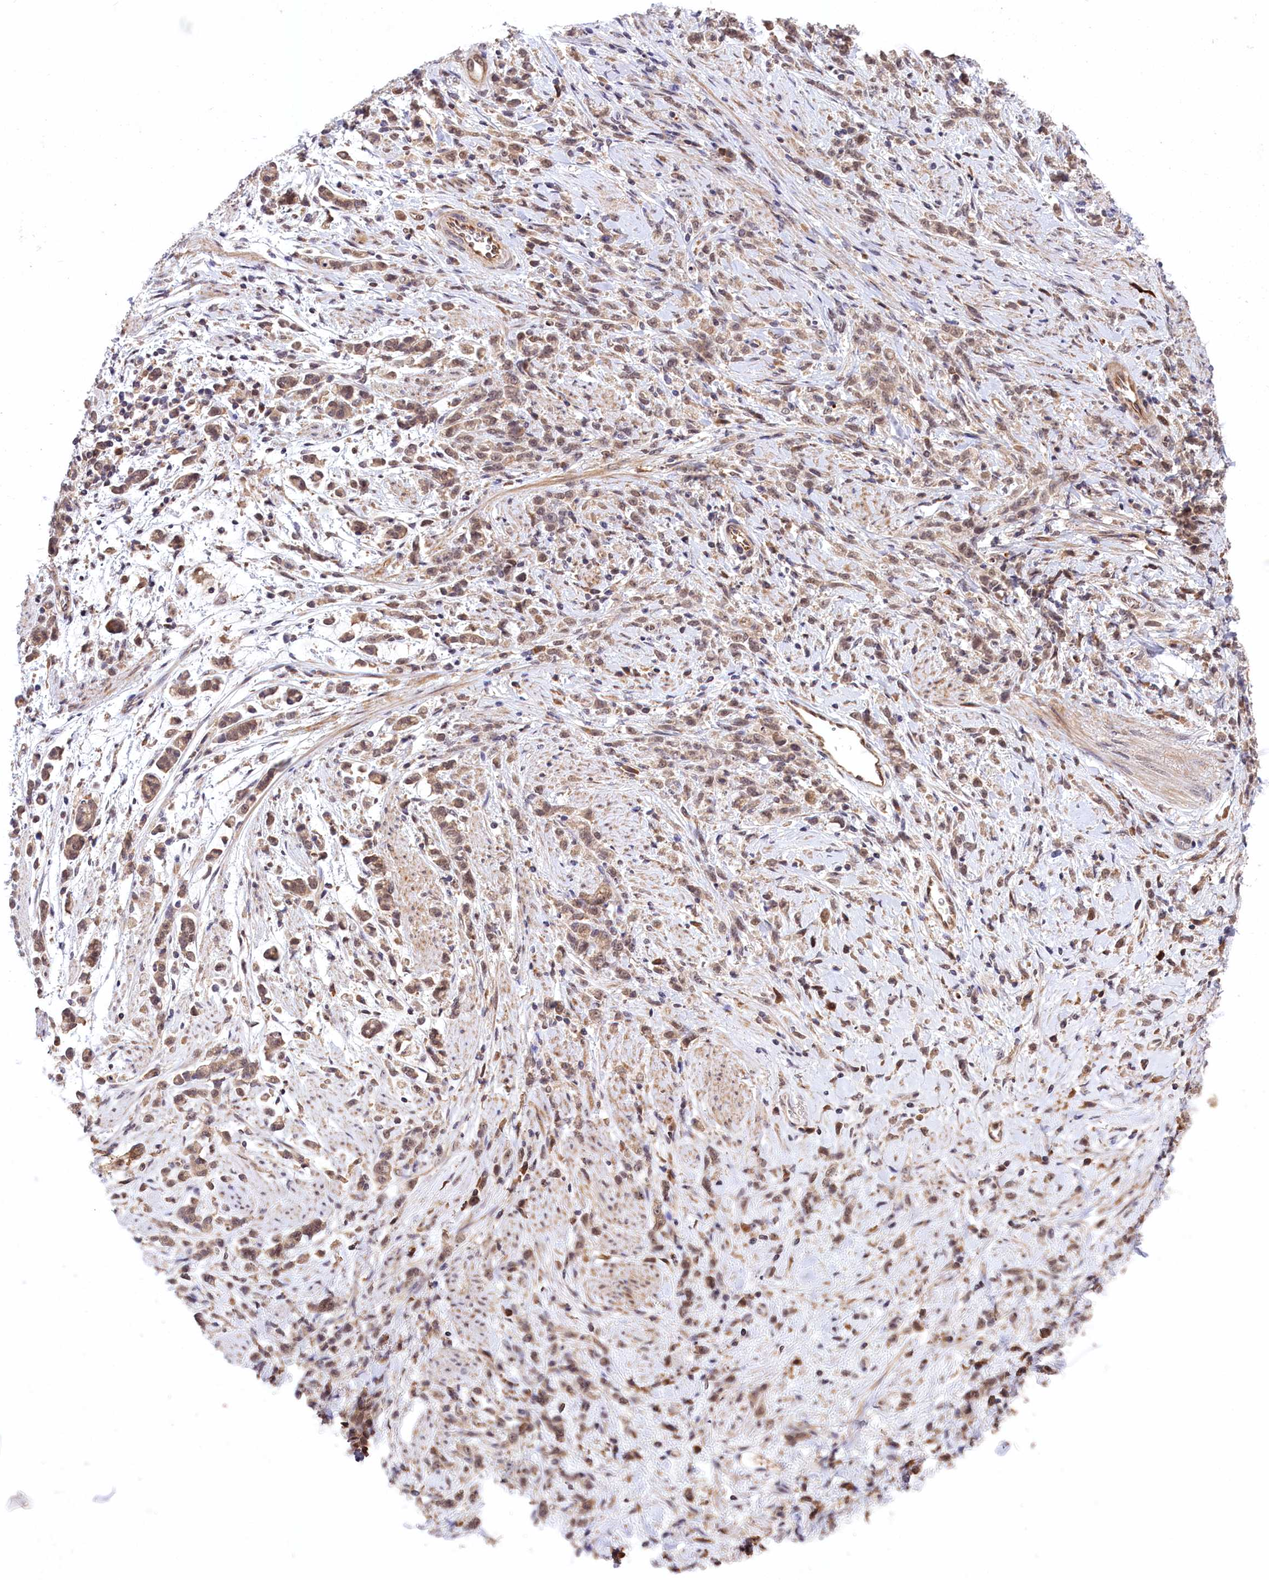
{"staining": {"intensity": "weak", "quantity": ">75%", "location": "cytoplasmic/membranous,nuclear"}, "tissue": "stomach cancer", "cell_type": "Tumor cells", "image_type": "cancer", "snomed": [{"axis": "morphology", "description": "Adenocarcinoma, NOS"}, {"axis": "topography", "description": "Stomach"}], "caption": "This is a histology image of immunohistochemistry staining of stomach adenocarcinoma, which shows weak expression in the cytoplasmic/membranous and nuclear of tumor cells.", "gene": "UBE3A", "patient": {"sex": "female", "age": 60}}